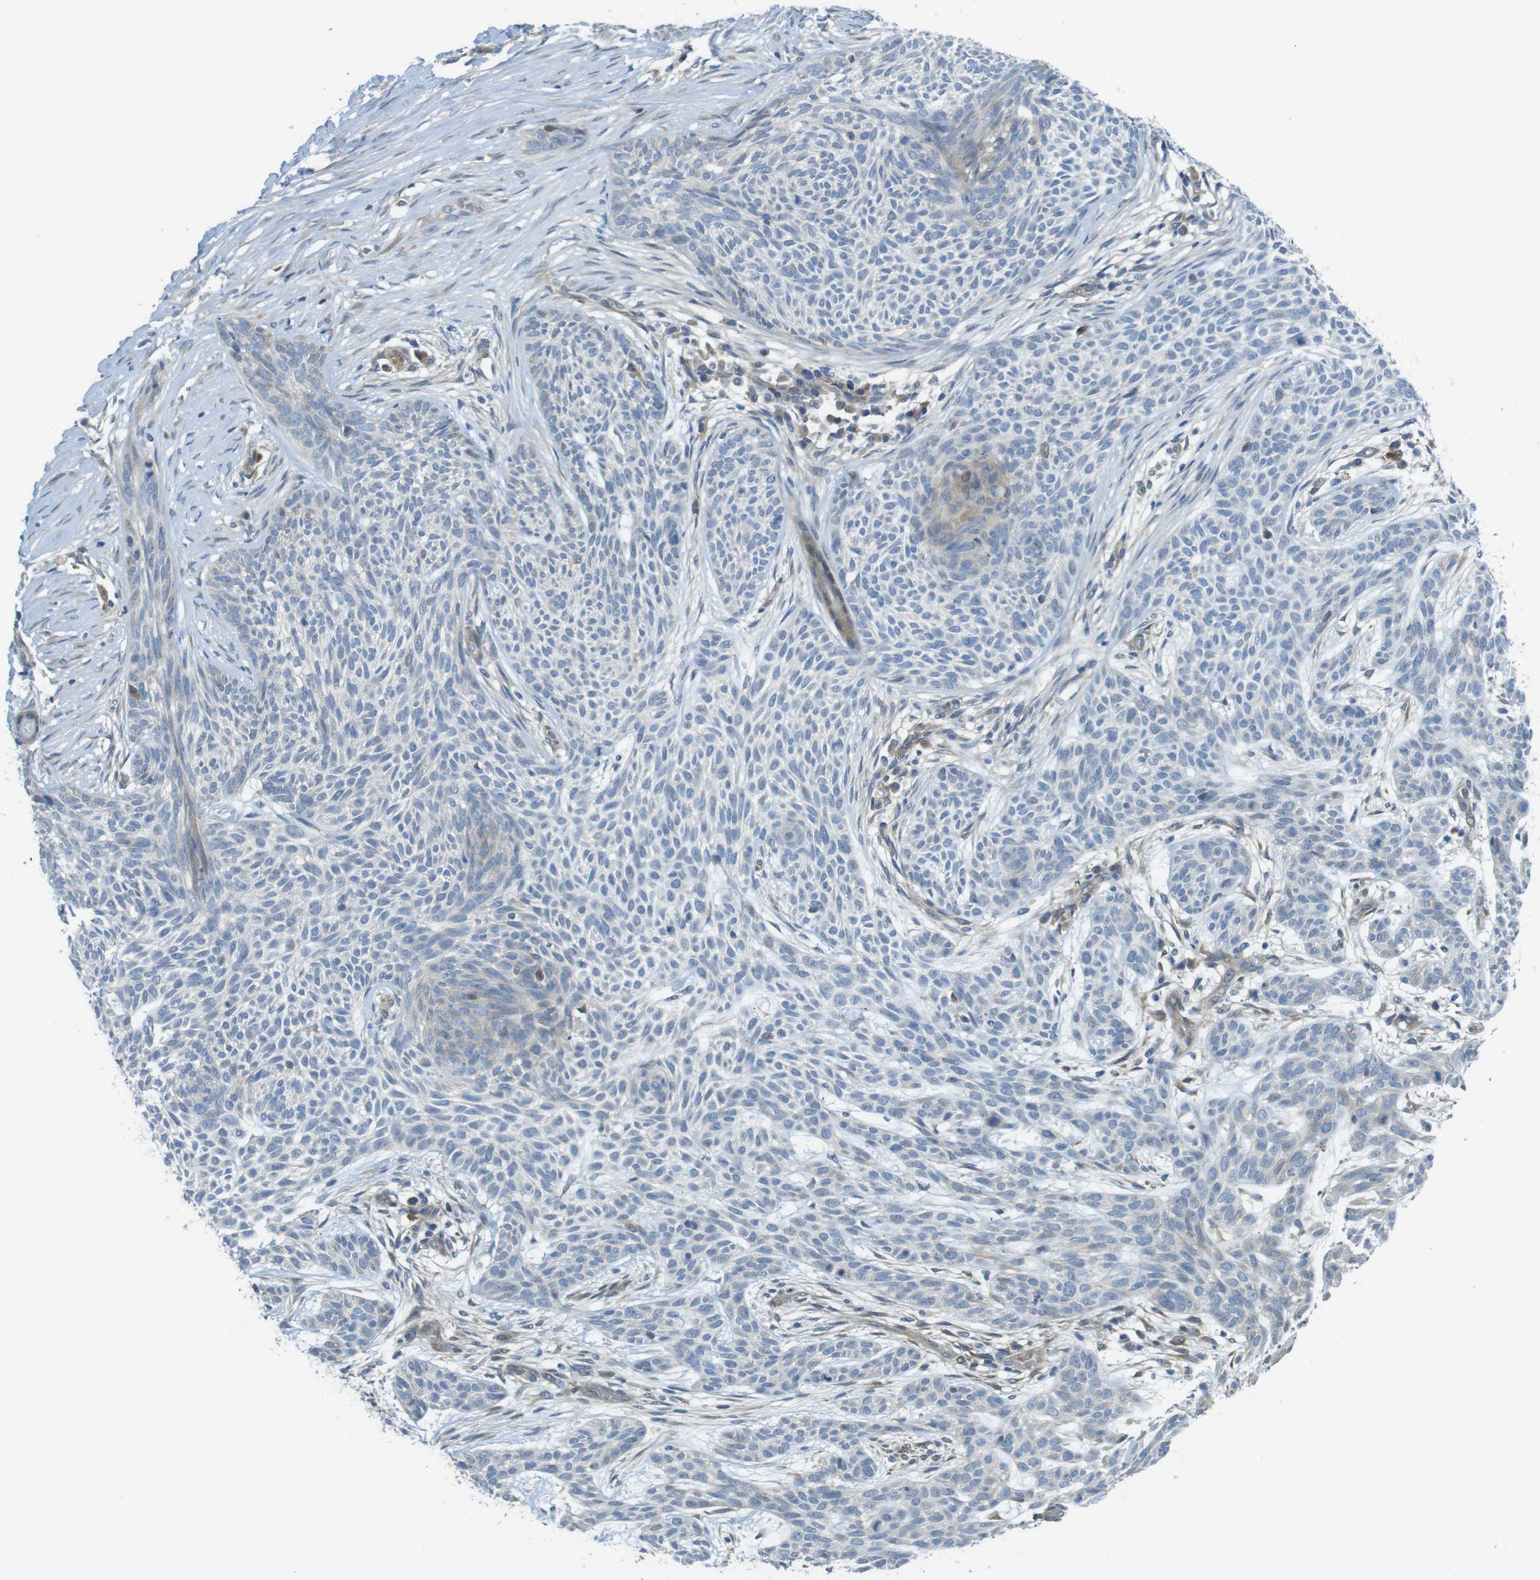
{"staining": {"intensity": "weak", "quantity": "<25%", "location": "cytoplasmic/membranous"}, "tissue": "skin cancer", "cell_type": "Tumor cells", "image_type": "cancer", "snomed": [{"axis": "morphology", "description": "Basal cell carcinoma"}, {"axis": "topography", "description": "Skin"}], "caption": "Protein analysis of skin cancer reveals no significant staining in tumor cells.", "gene": "ABHD15", "patient": {"sex": "female", "age": 59}}